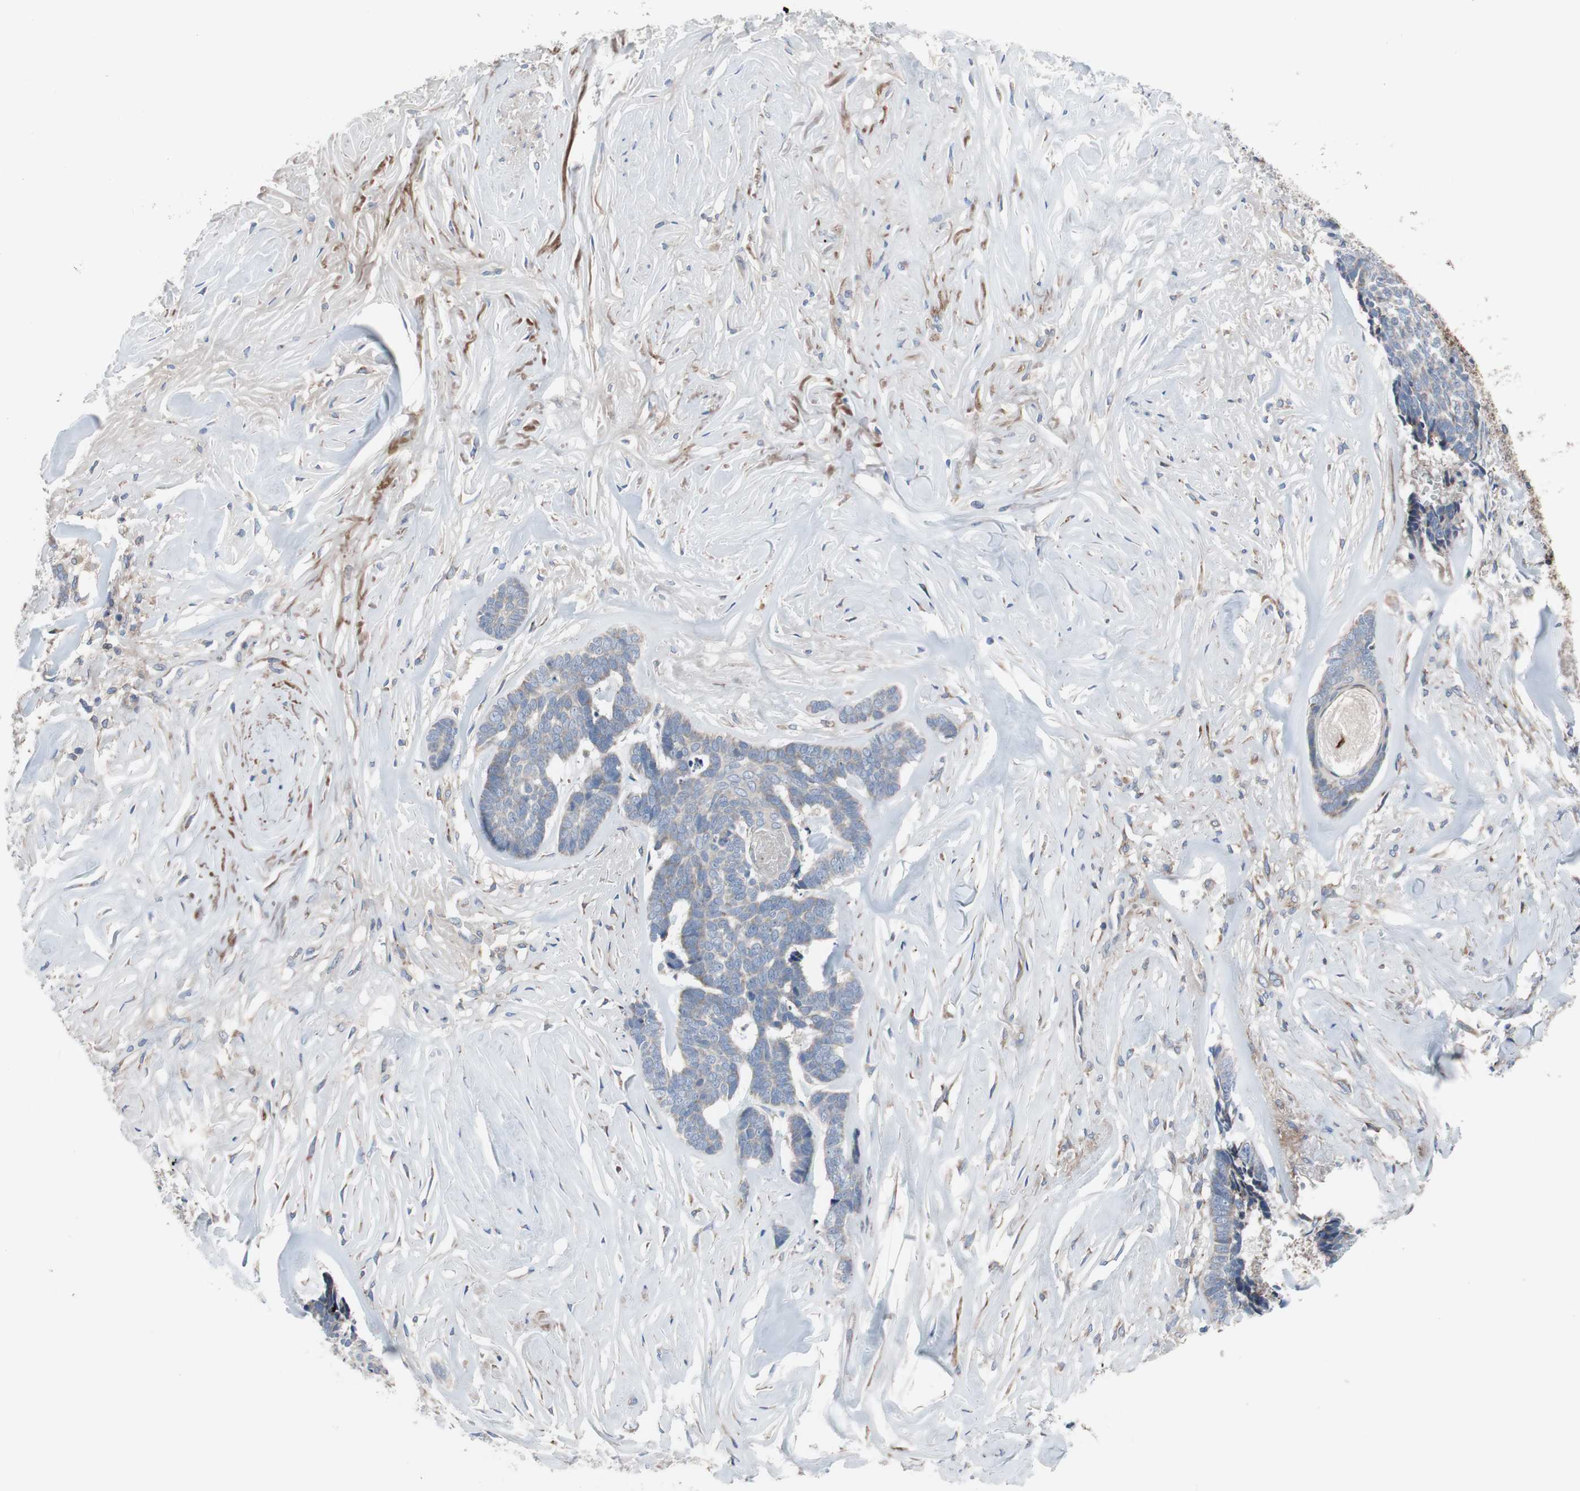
{"staining": {"intensity": "negative", "quantity": "none", "location": "none"}, "tissue": "skin cancer", "cell_type": "Tumor cells", "image_type": "cancer", "snomed": [{"axis": "morphology", "description": "Basal cell carcinoma"}, {"axis": "topography", "description": "Skin"}], "caption": "DAB immunohistochemical staining of human skin cancer reveals no significant staining in tumor cells.", "gene": "KANSL1", "patient": {"sex": "male", "age": 84}}